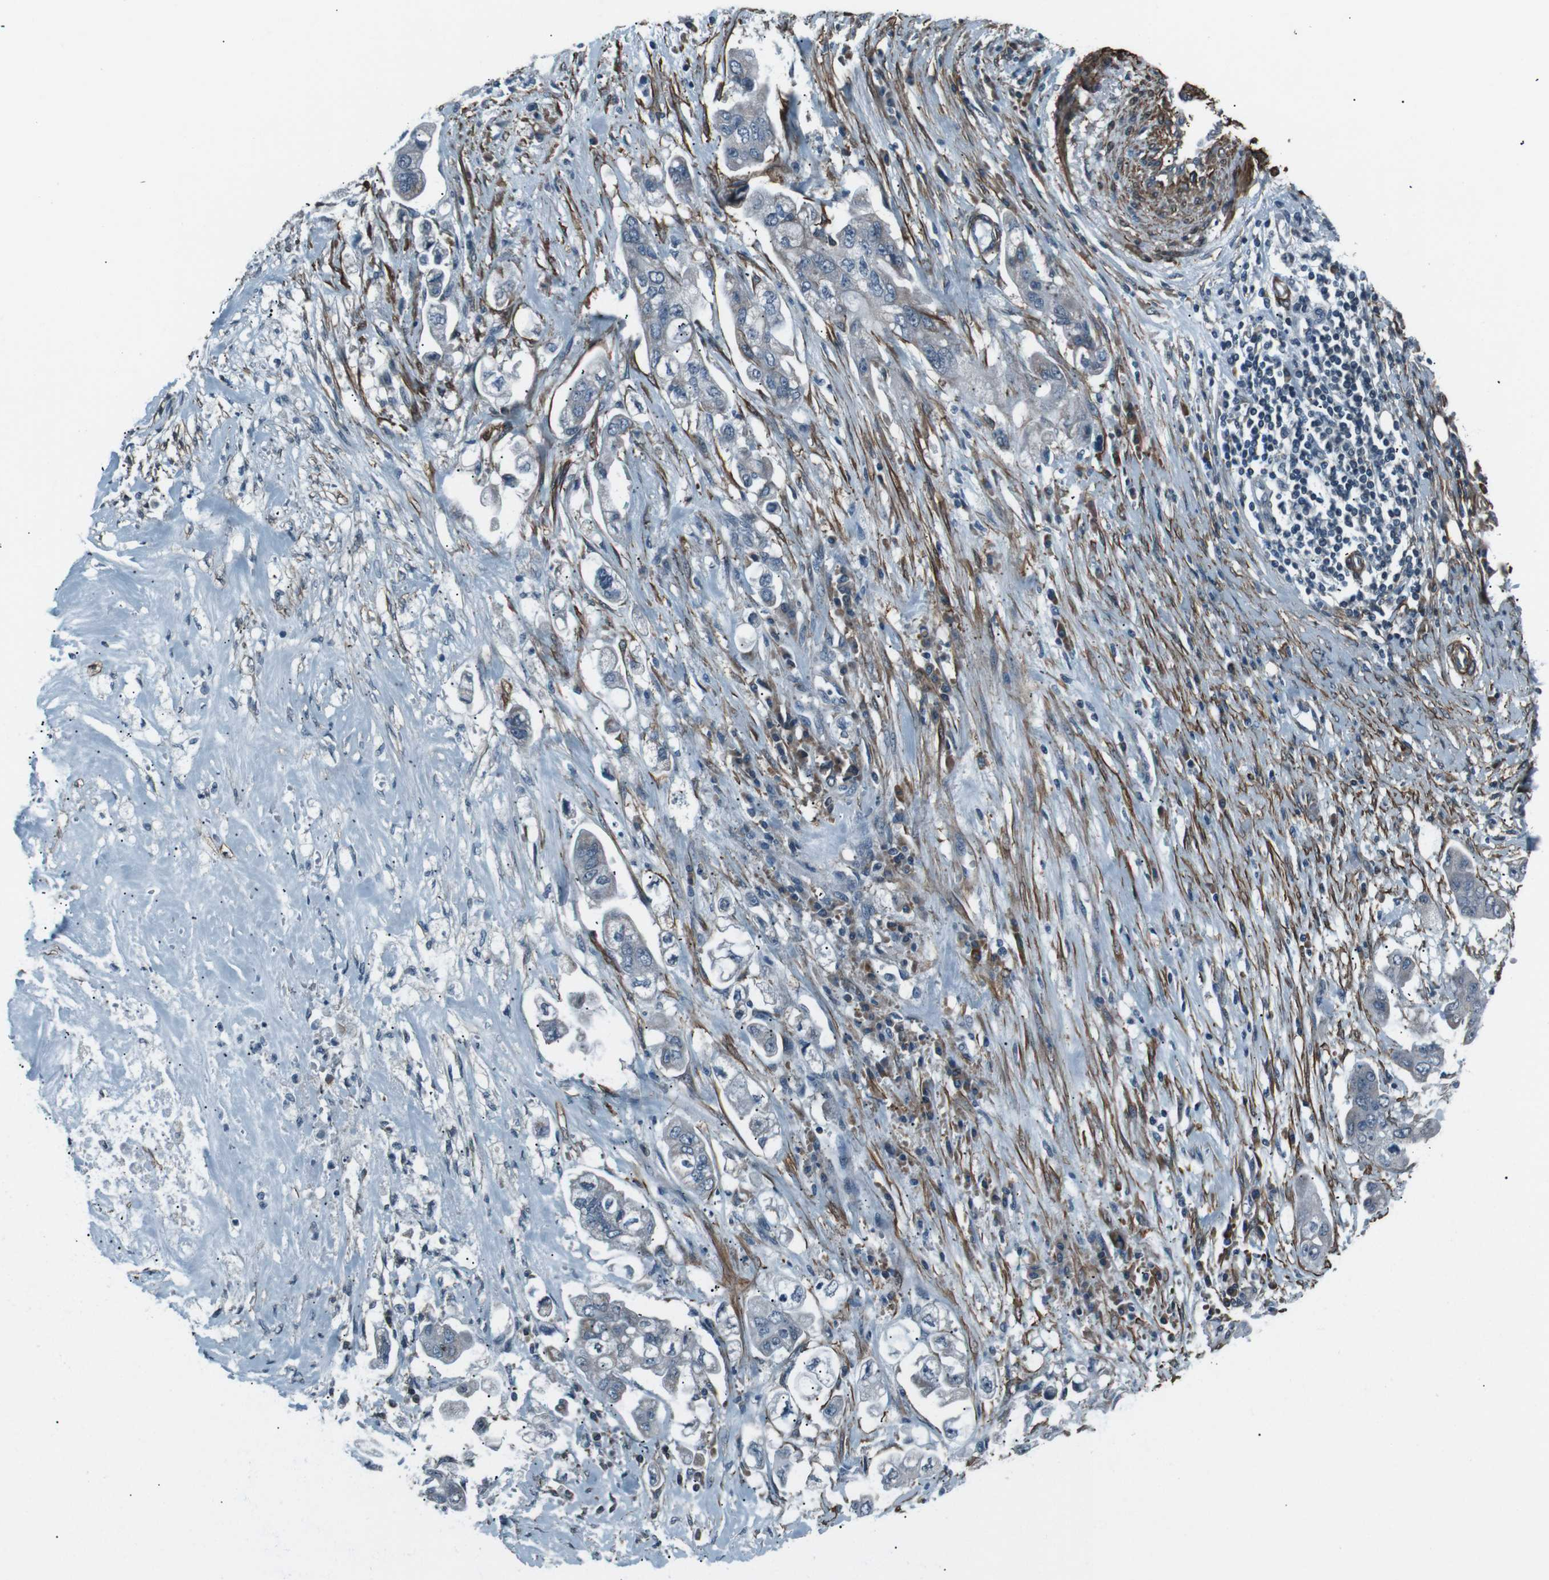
{"staining": {"intensity": "negative", "quantity": "none", "location": "none"}, "tissue": "stomach cancer", "cell_type": "Tumor cells", "image_type": "cancer", "snomed": [{"axis": "morphology", "description": "Adenocarcinoma, NOS"}, {"axis": "topography", "description": "Stomach"}], "caption": "Human stomach cancer stained for a protein using IHC displays no expression in tumor cells.", "gene": "PDLIM5", "patient": {"sex": "male", "age": 62}}